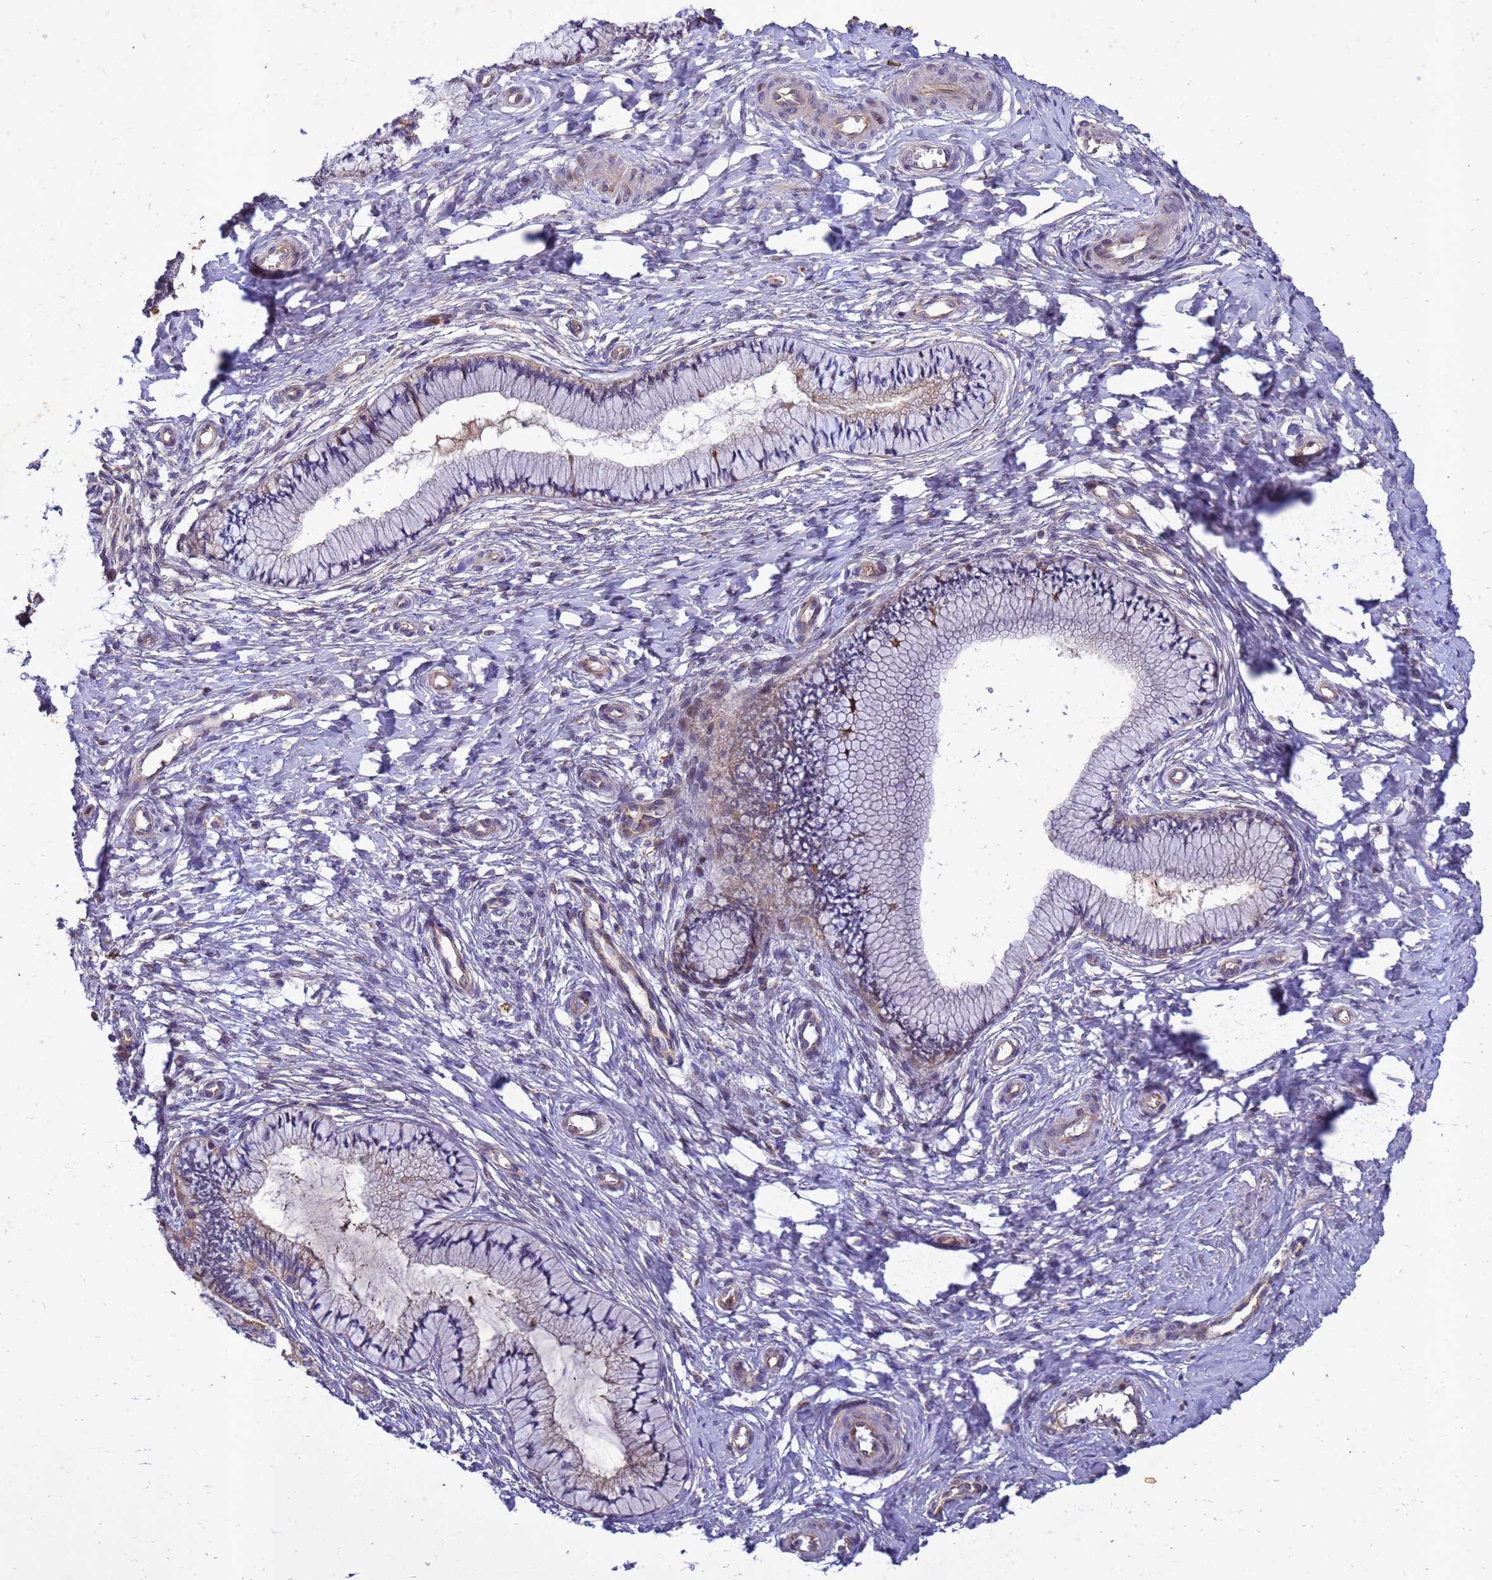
{"staining": {"intensity": "moderate", "quantity": "<25%", "location": "cytoplasmic/membranous"}, "tissue": "cervix", "cell_type": "Glandular cells", "image_type": "normal", "snomed": [{"axis": "morphology", "description": "Normal tissue, NOS"}, {"axis": "topography", "description": "Cervix"}], "caption": "Benign cervix reveals moderate cytoplasmic/membranous staining in about <25% of glandular cells.", "gene": "RNF215", "patient": {"sex": "female", "age": 36}}